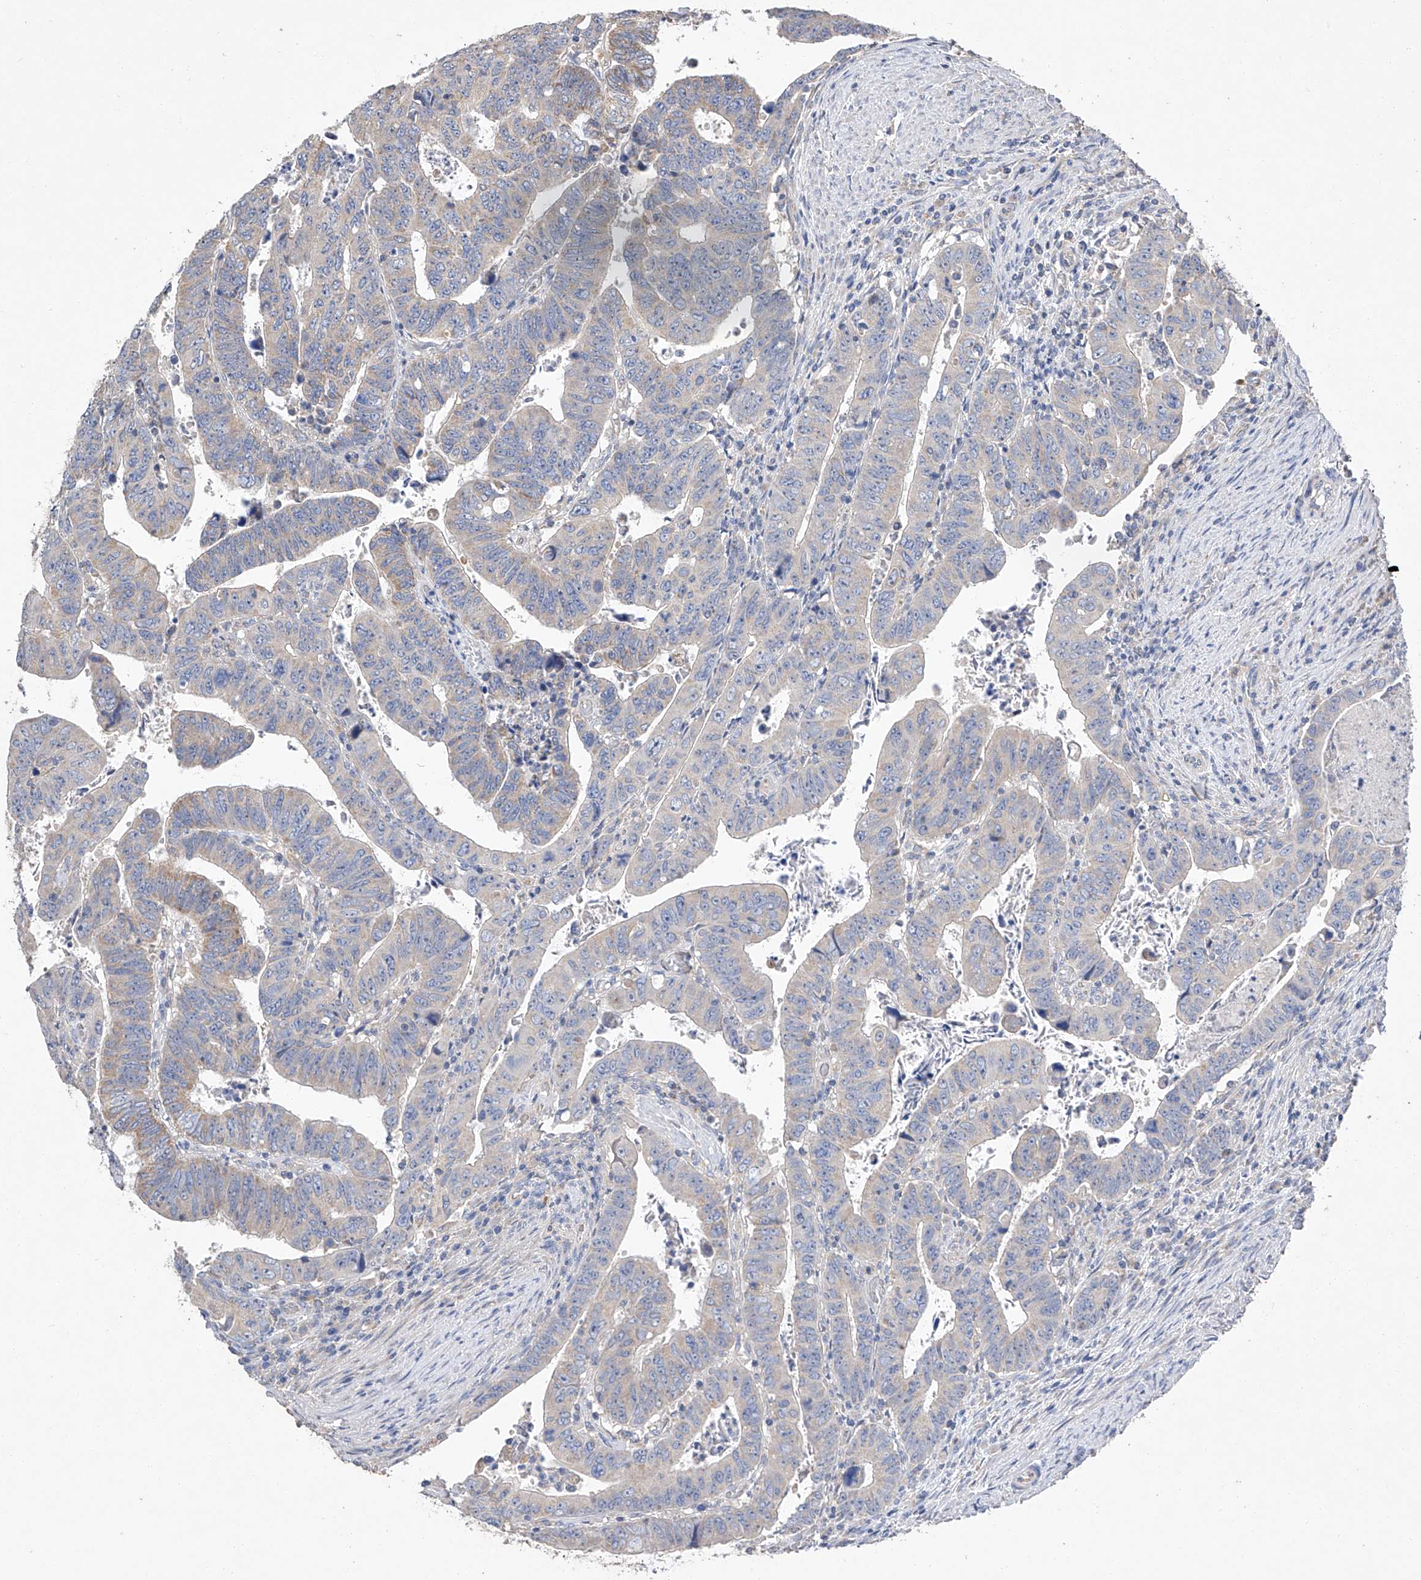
{"staining": {"intensity": "negative", "quantity": "none", "location": "none"}, "tissue": "colorectal cancer", "cell_type": "Tumor cells", "image_type": "cancer", "snomed": [{"axis": "morphology", "description": "Normal tissue, NOS"}, {"axis": "morphology", "description": "Adenocarcinoma, NOS"}, {"axis": "topography", "description": "Rectum"}], "caption": "Immunohistochemistry micrograph of neoplastic tissue: human adenocarcinoma (colorectal) stained with DAB (3,3'-diaminobenzidine) reveals no significant protein expression in tumor cells.", "gene": "AMD1", "patient": {"sex": "female", "age": 65}}